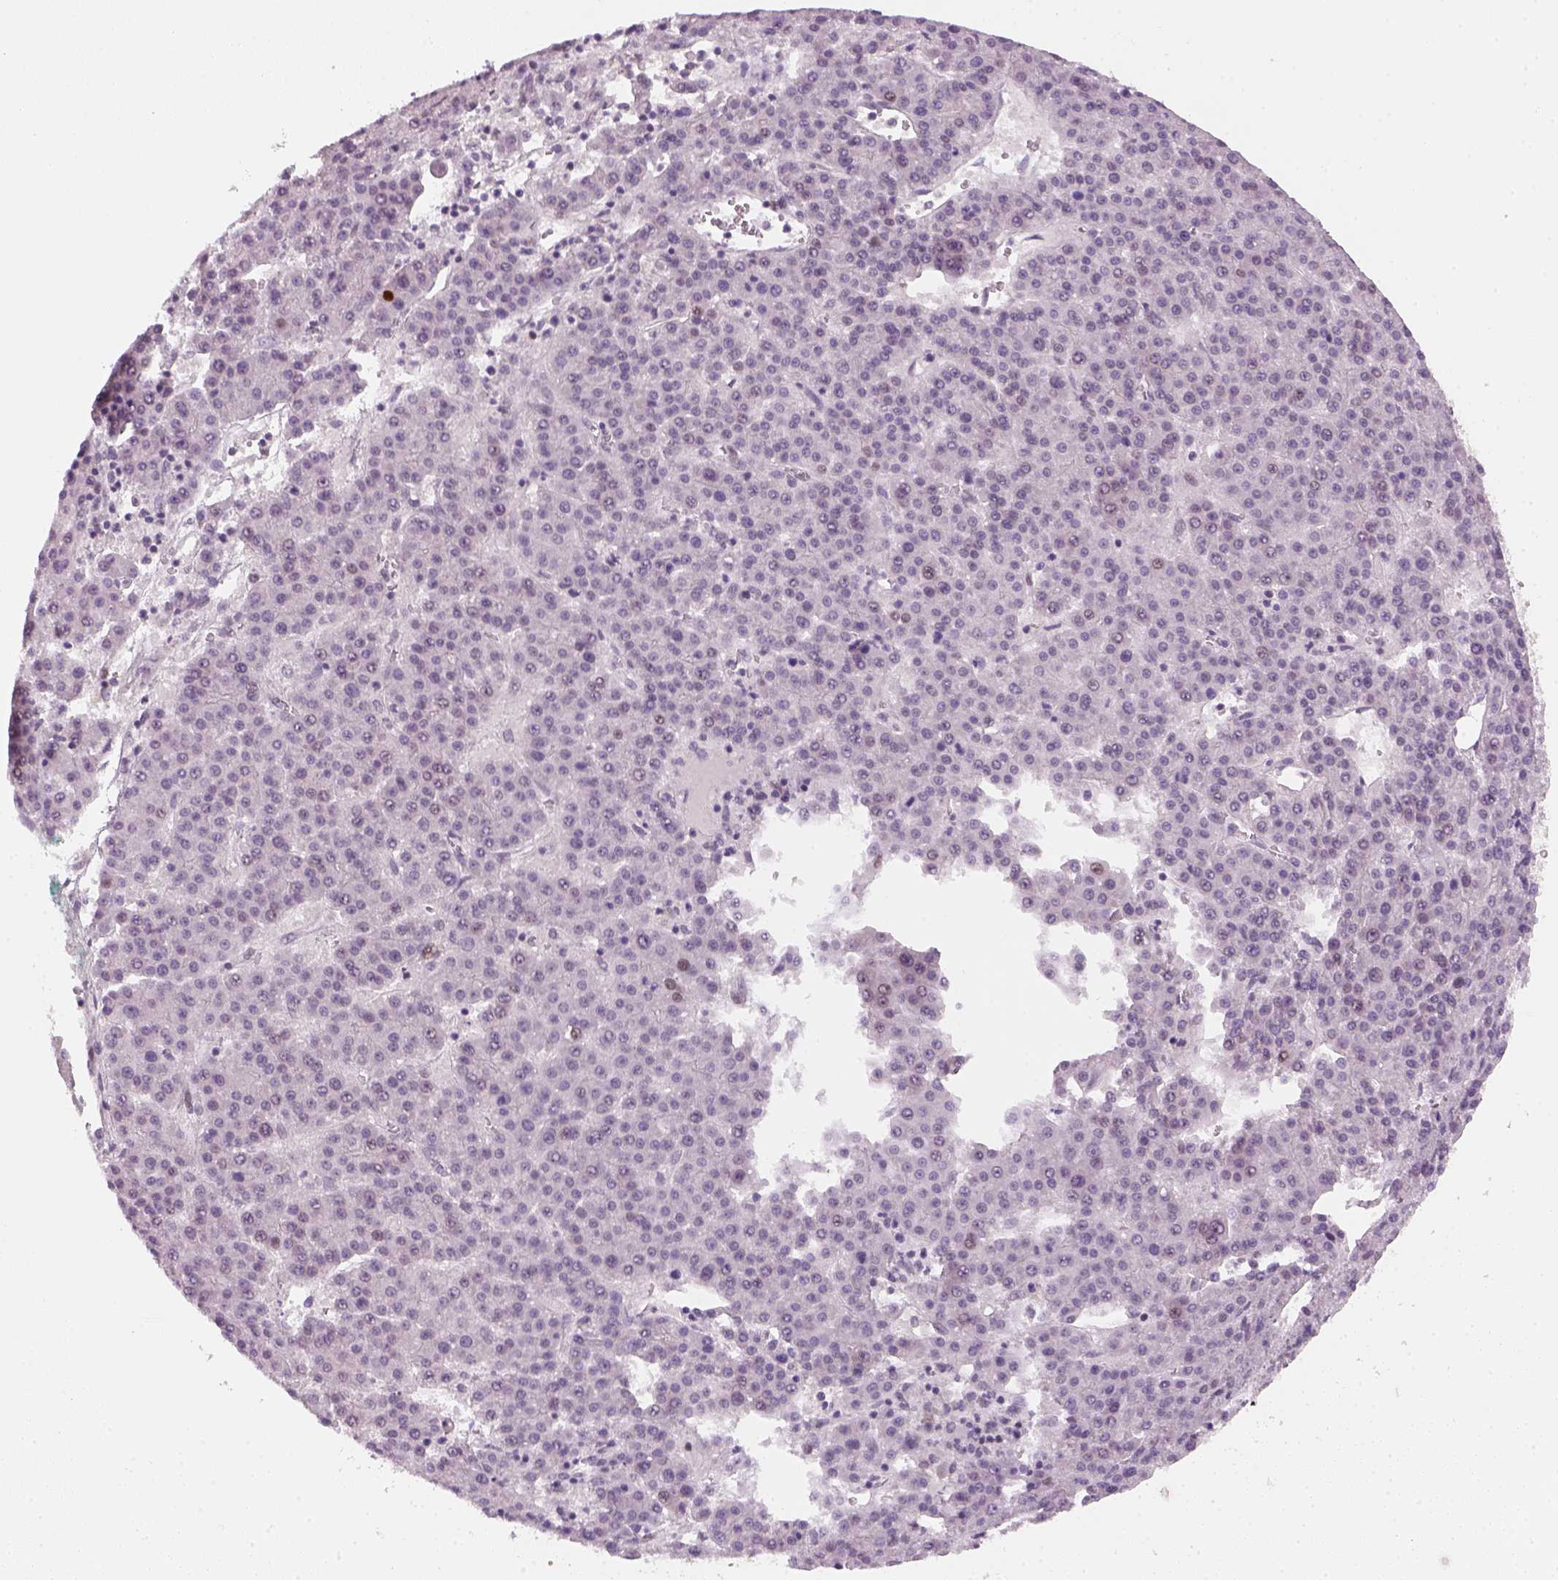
{"staining": {"intensity": "negative", "quantity": "none", "location": "none"}, "tissue": "liver cancer", "cell_type": "Tumor cells", "image_type": "cancer", "snomed": [{"axis": "morphology", "description": "Carcinoma, Hepatocellular, NOS"}, {"axis": "topography", "description": "Liver"}], "caption": "Micrograph shows no significant protein positivity in tumor cells of liver cancer (hepatocellular carcinoma).", "gene": "TP53", "patient": {"sex": "female", "age": 58}}